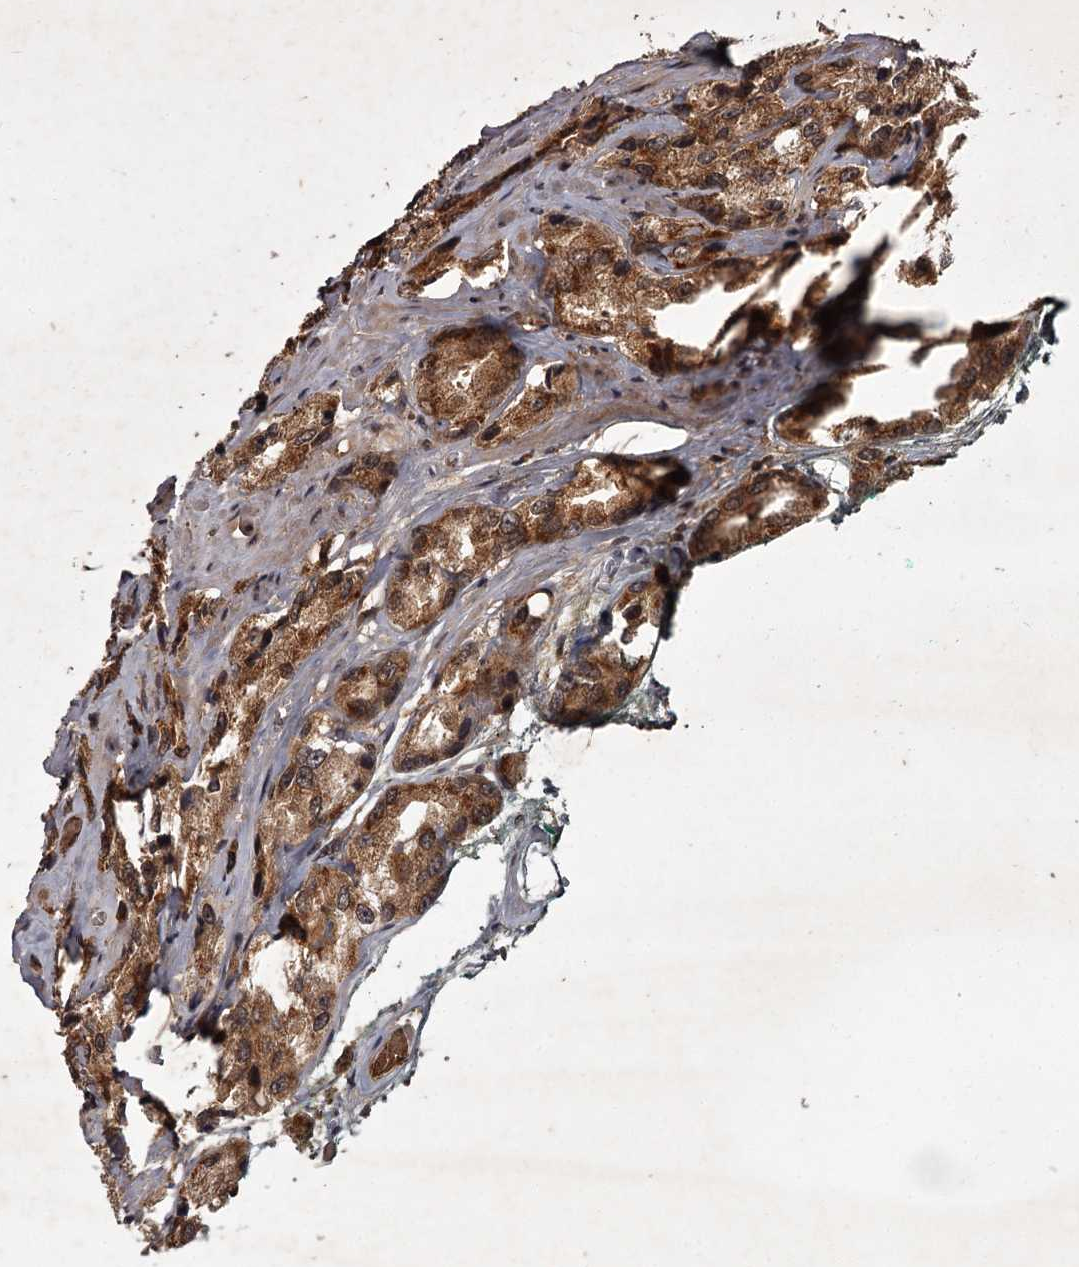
{"staining": {"intensity": "moderate", "quantity": ">75%", "location": "cytoplasmic/membranous"}, "tissue": "prostate cancer", "cell_type": "Tumor cells", "image_type": "cancer", "snomed": [{"axis": "morphology", "description": "Adenocarcinoma, High grade"}, {"axis": "topography", "description": "Prostate"}], "caption": "IHC histopathology image of human adenocarcinoma (high-grade) (prostate) stained for a protein (brown), which shows medium levels of moderate cytoplasmic/membranous staining in approximately >75% of tumor cells.", "gene": "TBC1D23", "patient": {"sex": "male", "age": 66}}